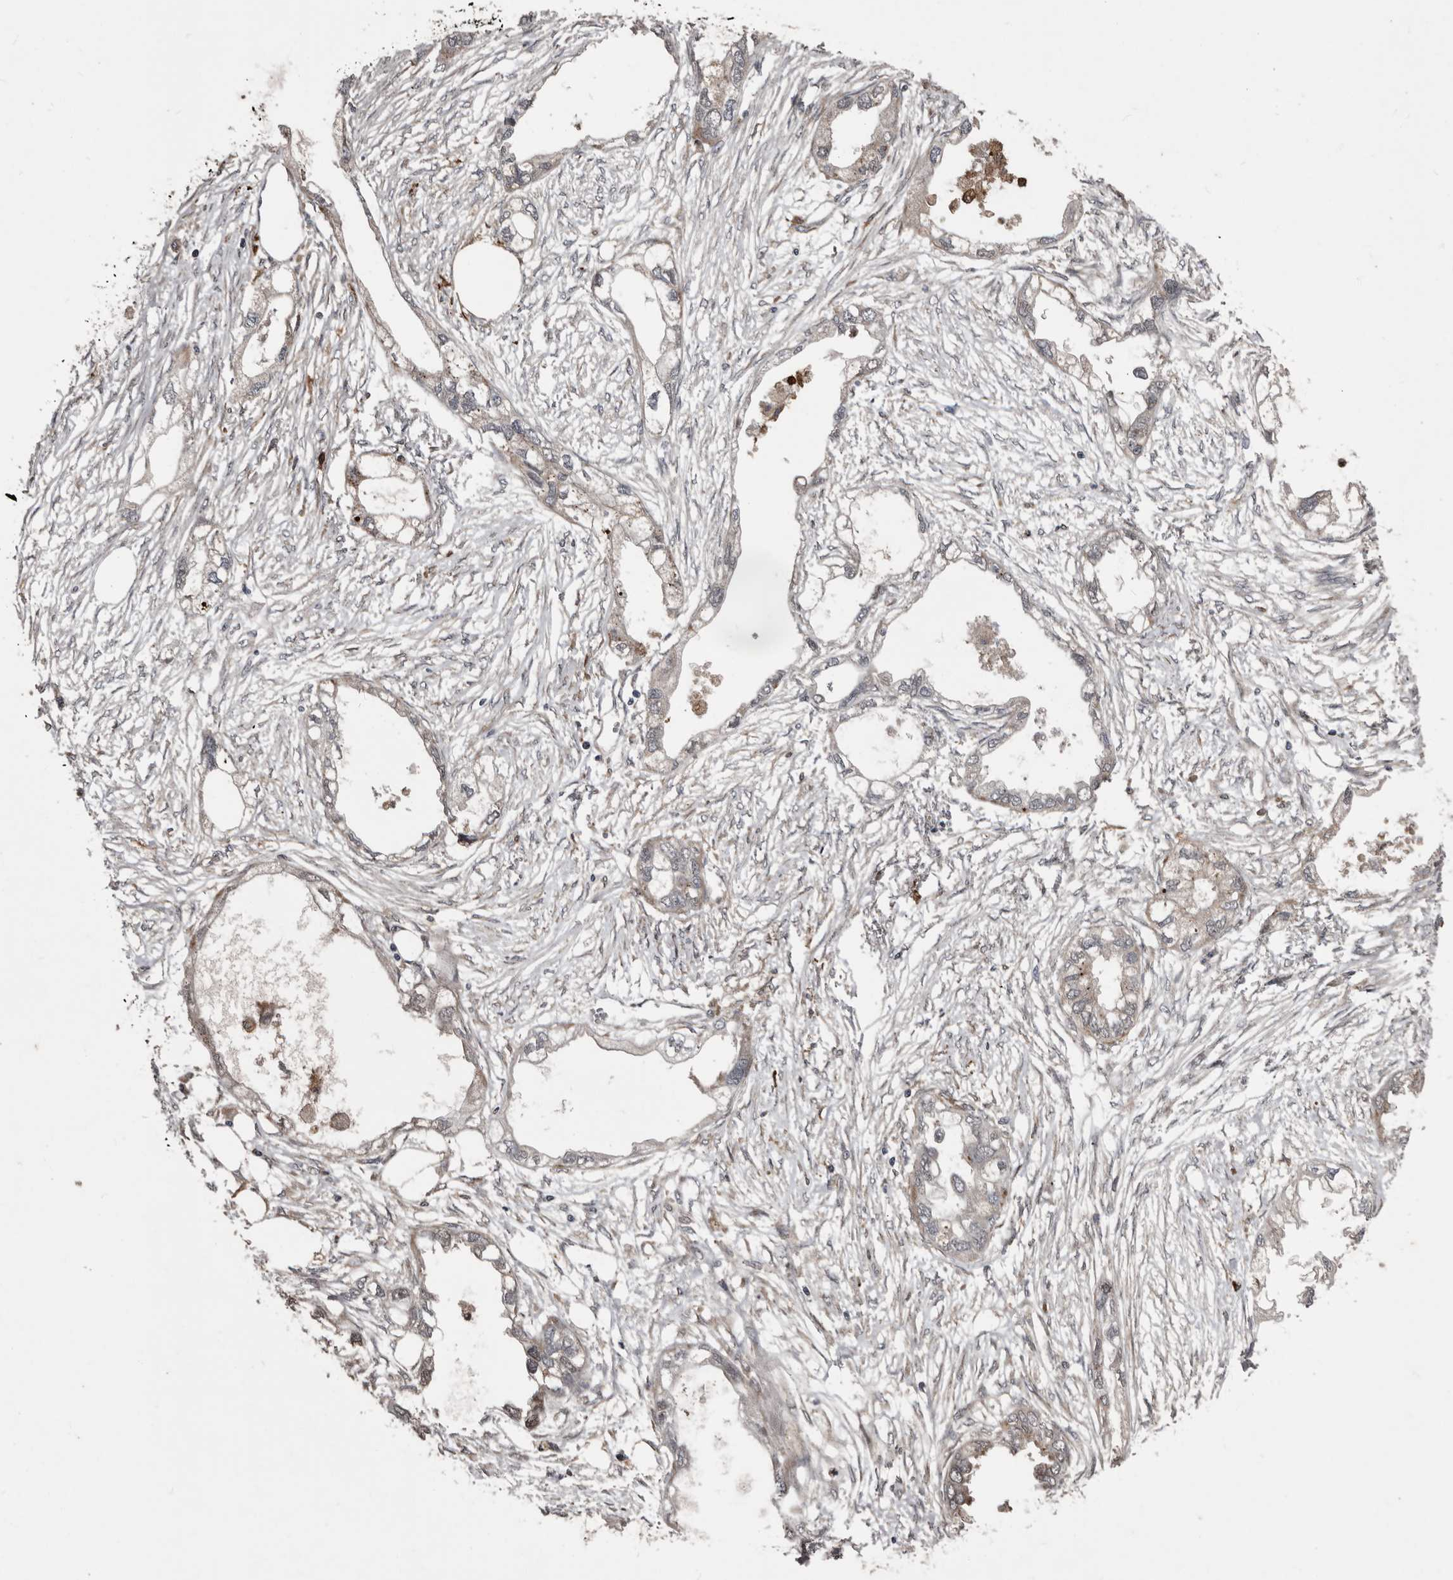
{"staining": {"intensity": "negative", "quantity": "none", "location": "none"}, "tissue": "endometrial cancer", "cell_type": "Tumor cells", "image_type": "cancer", "snomed": [{"axis": "morphology", "description": "Adenocarcinoma, NOS"}, {"axis": "morphology", "description": "Adenocarcinoma, metastatic, NOS"}, {"axis": "topography", "description": "Adipose tissue"}, {"axis": "topography", "description": "Endometrium"}], "caption": "Endometrial cancer (metastatic adenocarcinoma) was stained to show a protein in brown. There is no significant expression in tumor cells.", "gene": "SERTAD4", "patient": {"sex": "female", "age": 67}}